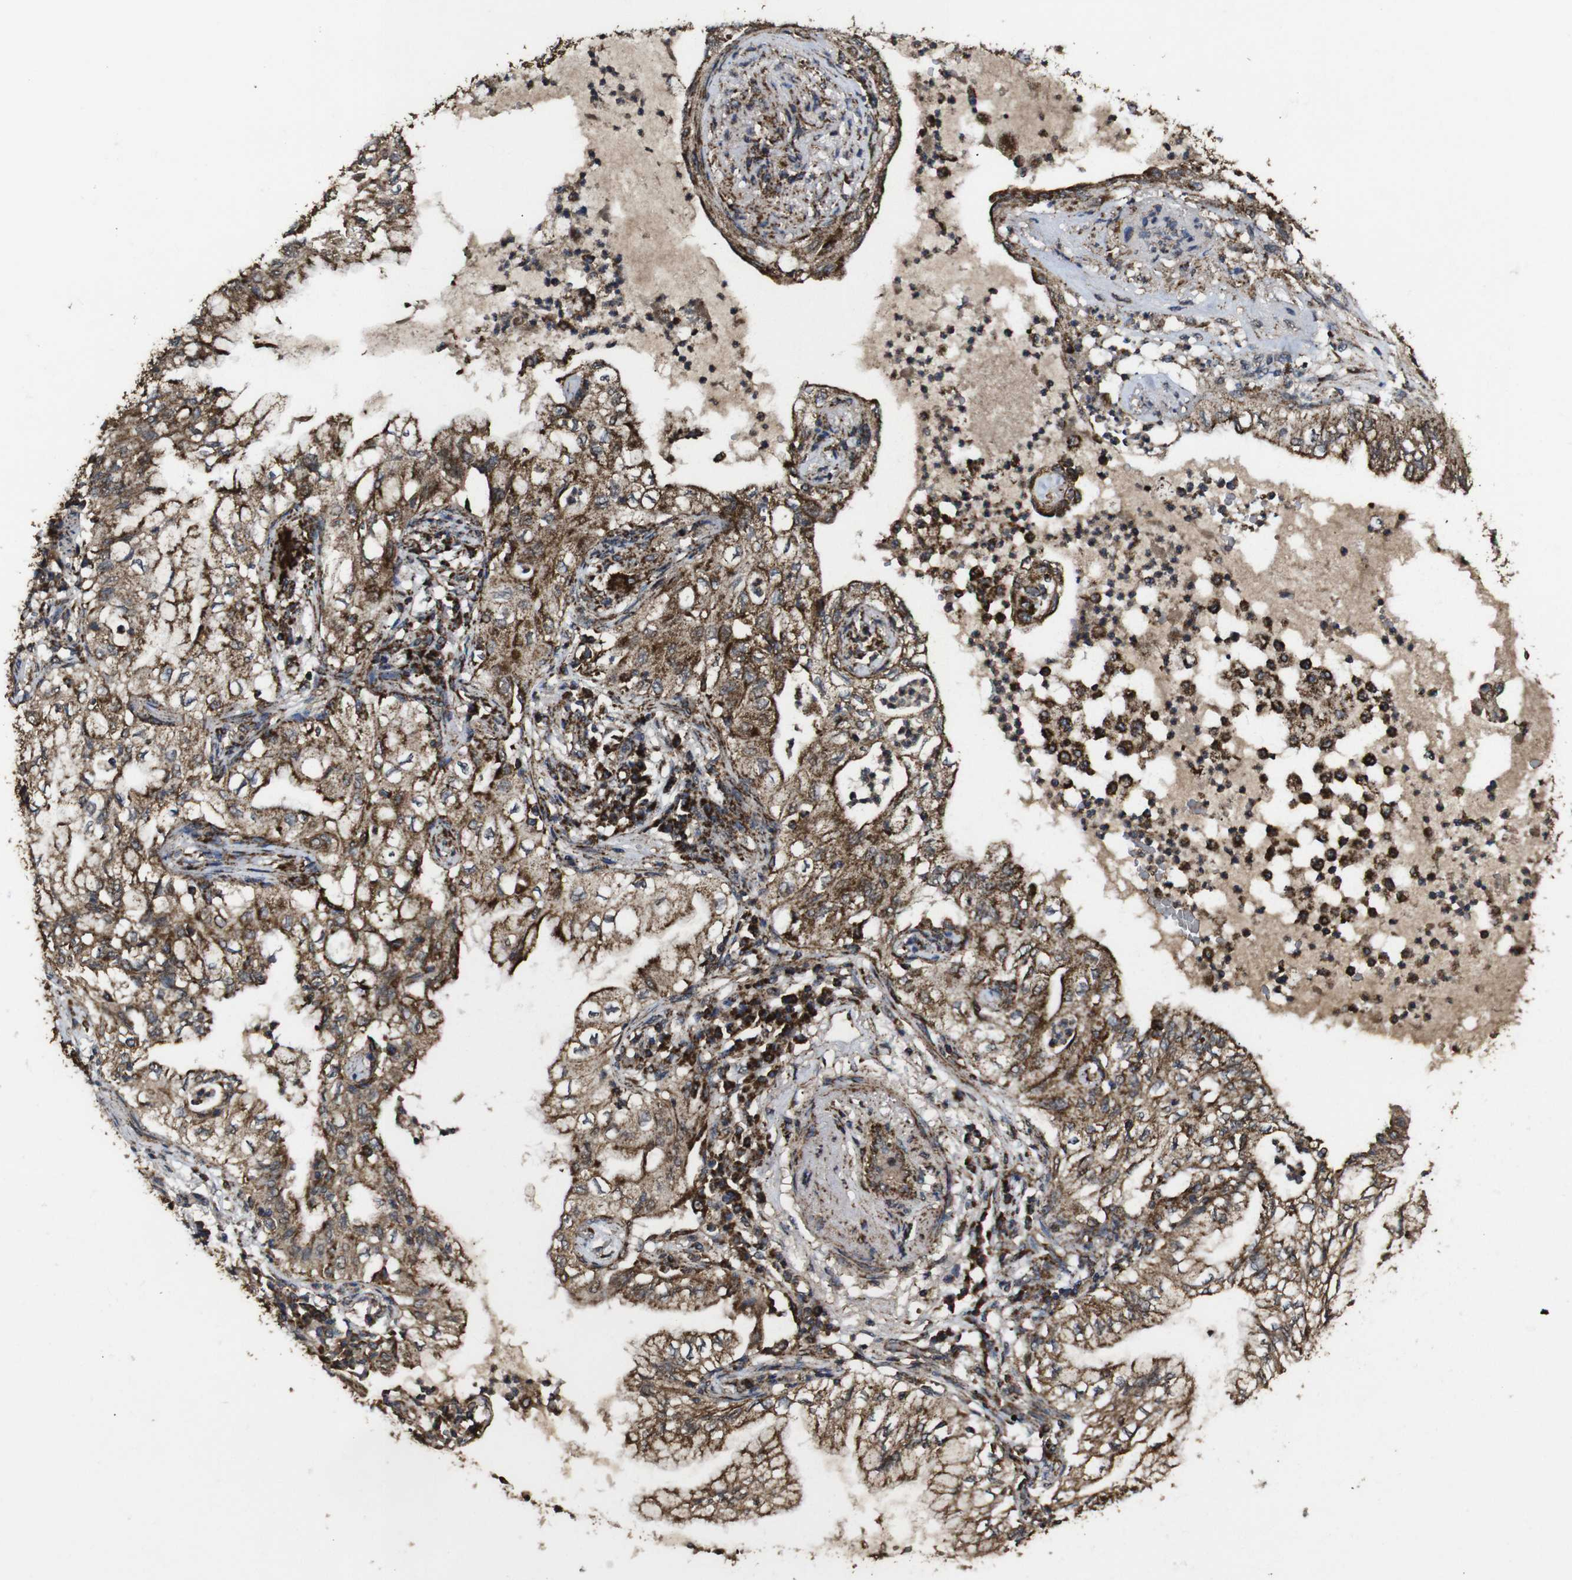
{"staining": {"intensity": "moderate", "quantity": ">75%", "location": "cytoplasmic/membranous"}, "tissue": "lung cancer", "cell_type": "Tumor cells", "image_type": "cancer", "snomed": [{"axis": "morphology", "description": "Adenocarcinoma, NOS"}, {"axis": "topography", "description": "Lung"}], "caption": "About >75% of tumor cells in lung cancer demonstrate moderate cytoplasmic/membranous protein positivity as visualized by brown immunohistochemical staining.", "gene": "ATP5F1A", "patient": {"sex": "female", "age": 70}}